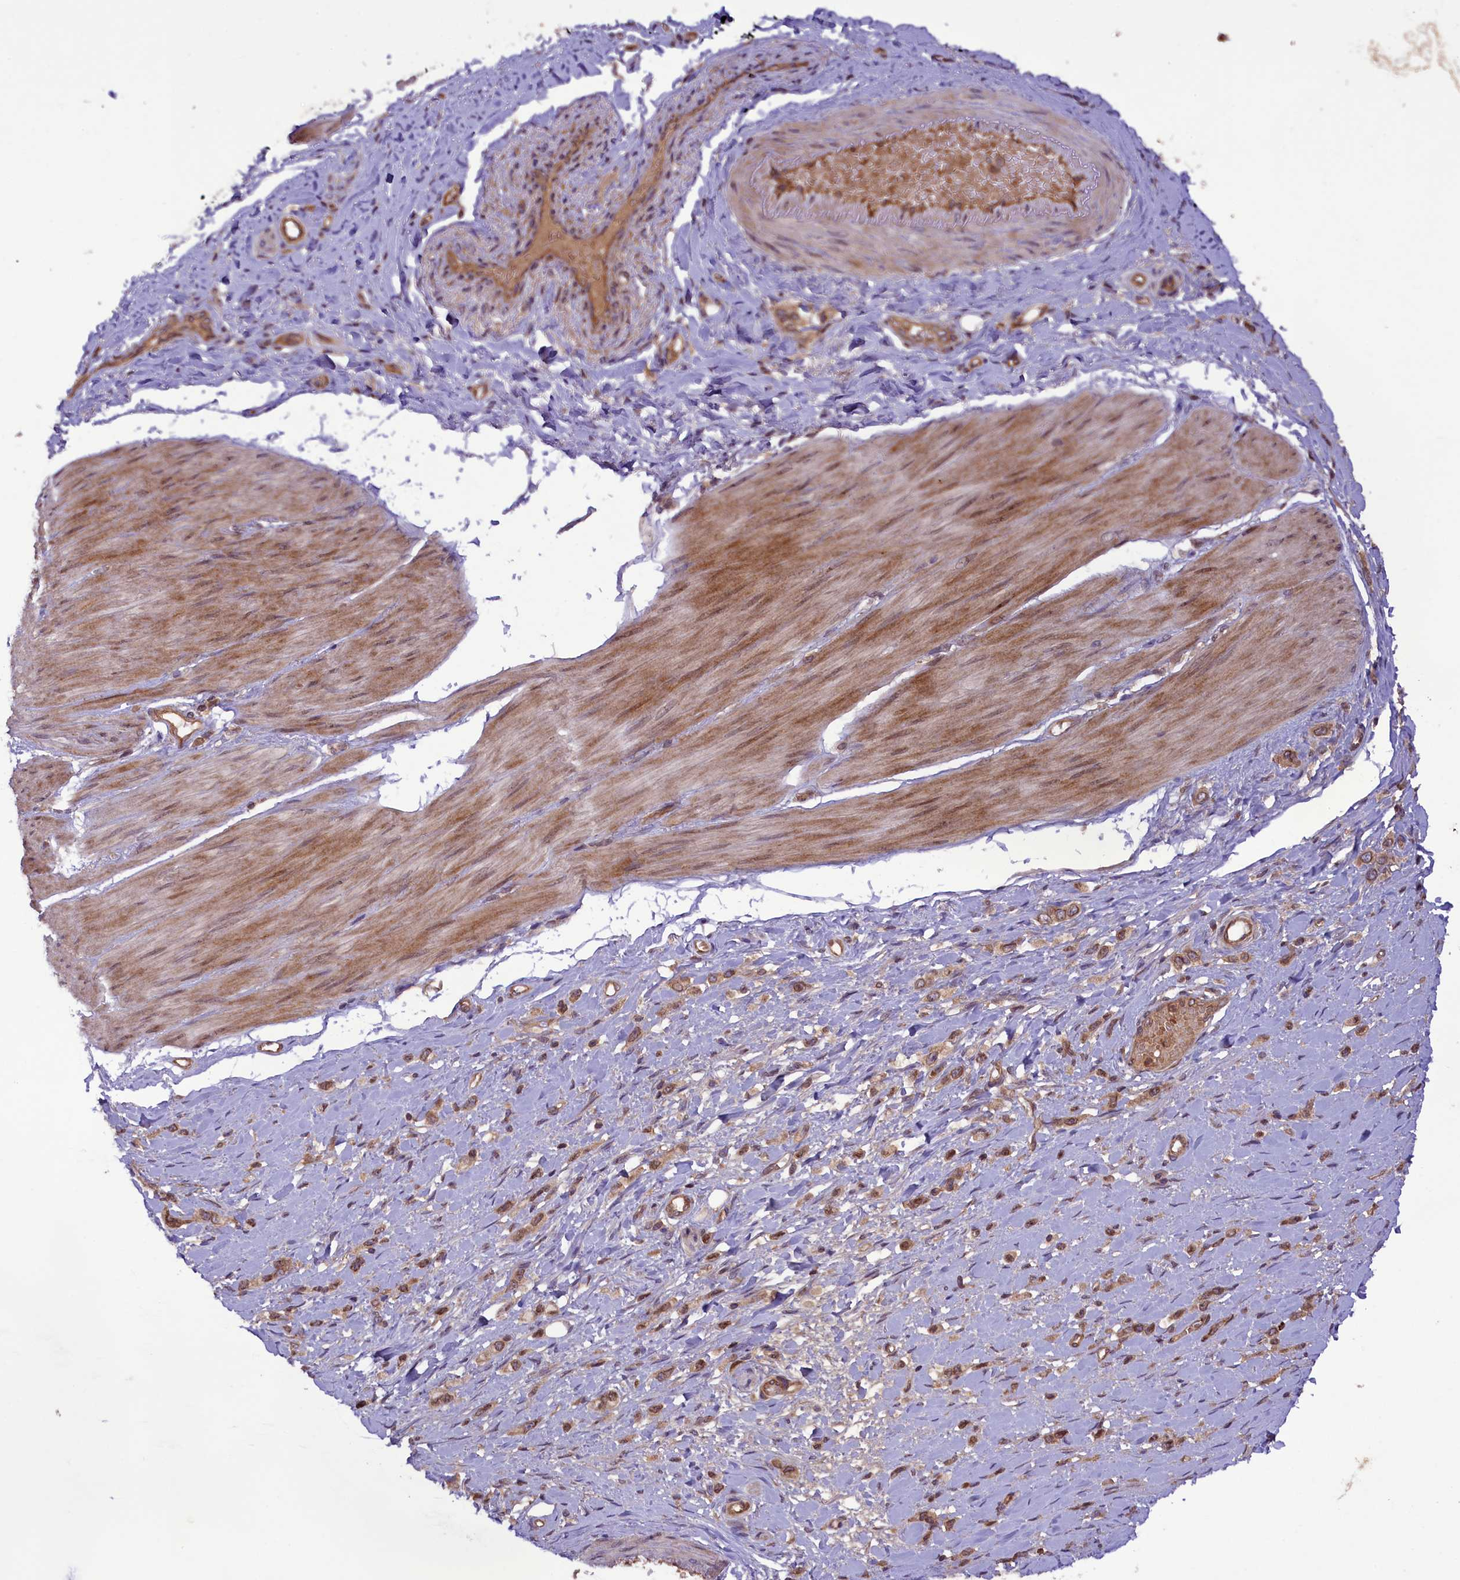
{"staining": {"intensity": "moderate", "quantity": ">75%", "location": "cytoplasmic/membranous"}, "tissue": "stomach cancer", "cell_type": "Tumor cells", "image_type": "cancer", "snomed": [{"axis": "morphology", "description": "Adenocarcinoma, NOS"}, {"axis": "topography", "description": "Stomach"}], "caption": "Immunohistochemical staining of adenocarcinoma (stomach) displays medium levels of moderate cytoplasmic/membranous positivity in about >75% of tumor cells.", "gene": "CCDC125", "patient": {"sex": "female", "age": 65}}